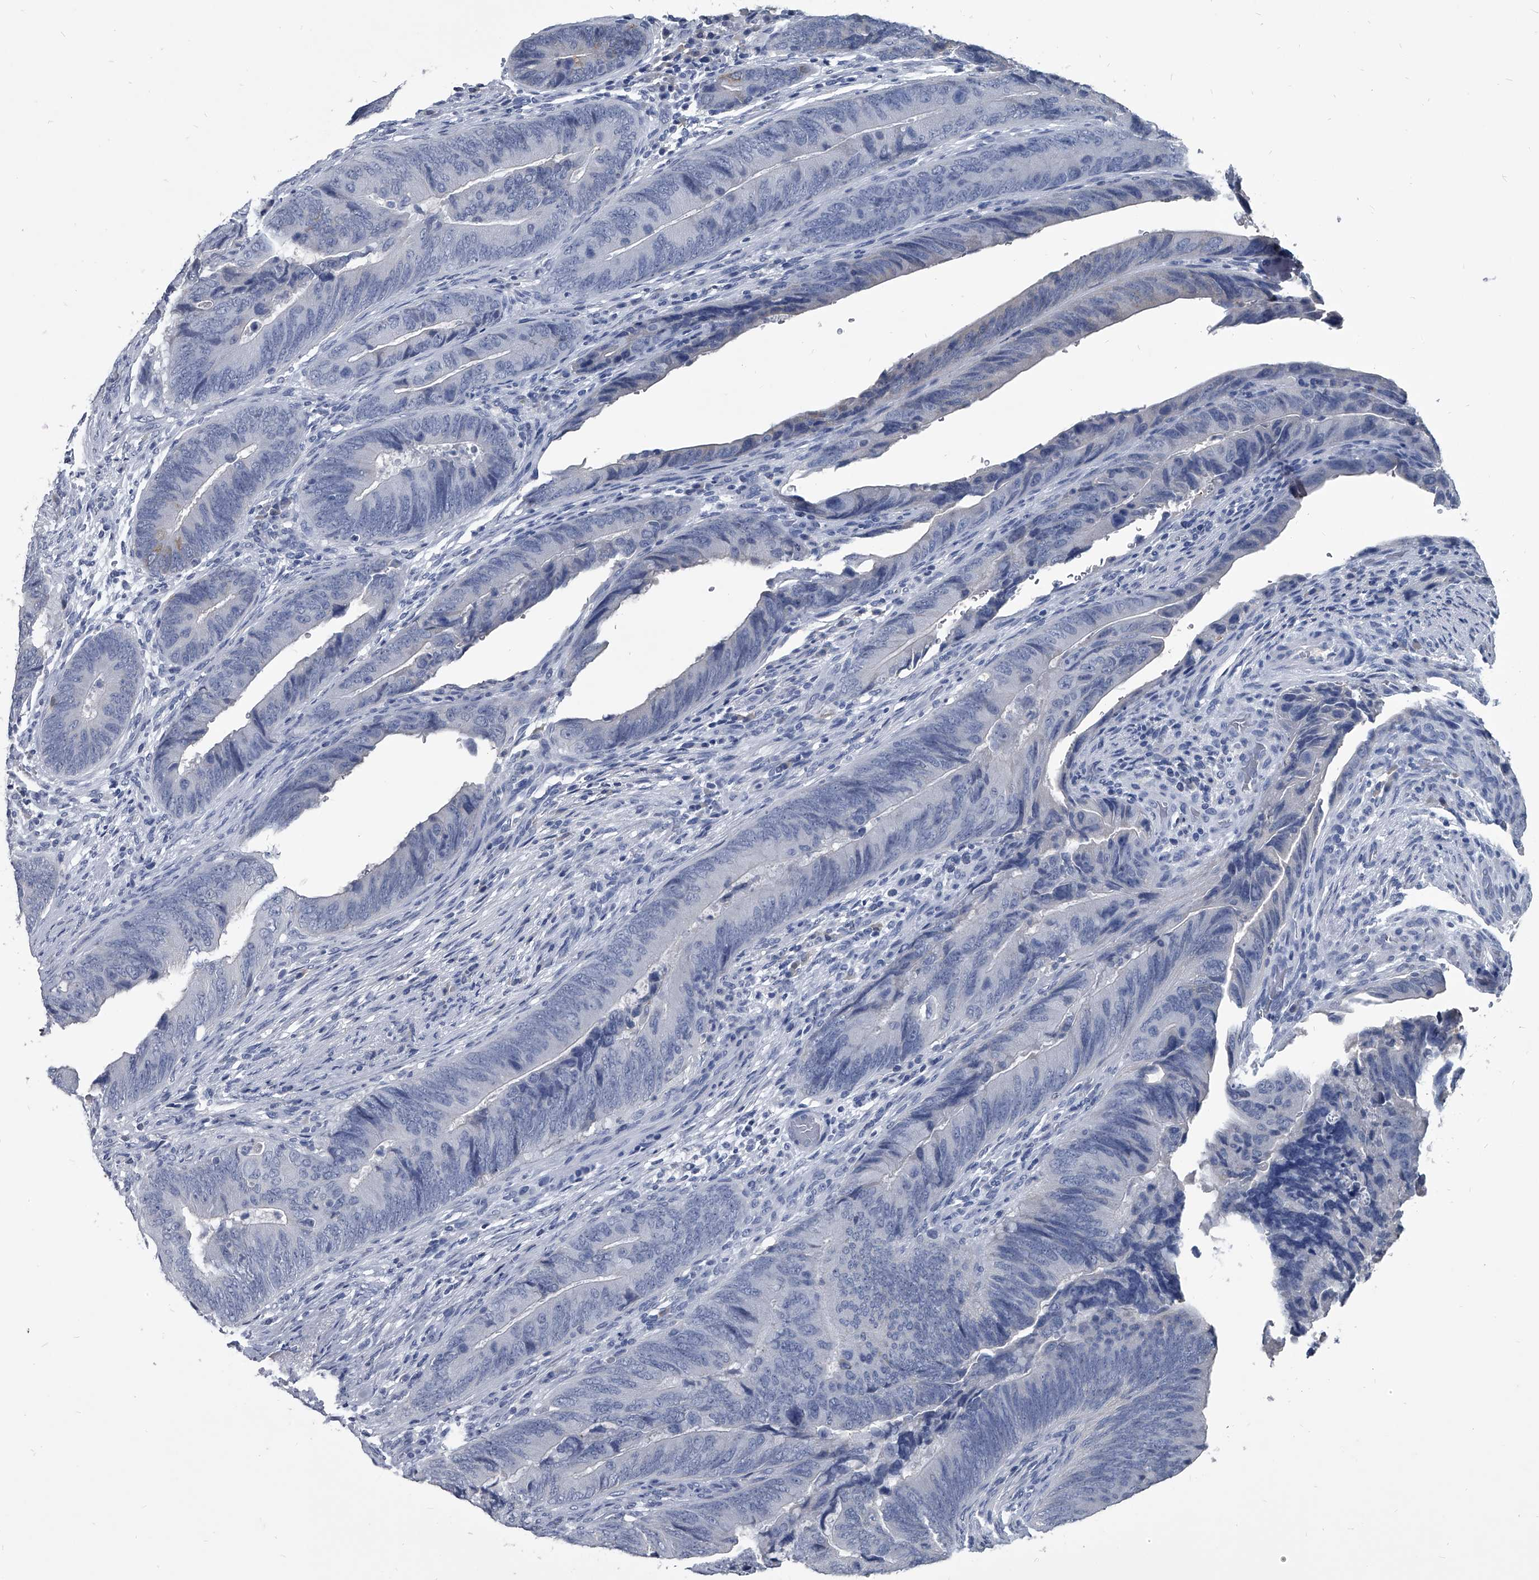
{"staining": {"intensity": "negative", "quantity": "none", "location": "none"}, "tissue": "colorectal cancer", "cell_type": "Tumor cells", "image_type": "cancer", "snomed": [{"axis": "morphology", "description": "Normal tissue, NOS"}, {"axis": "morphology", "description": "Adenocarcinoma, NOS"}, {"axis": "topography", "description": "Colon"}], "caption": "Immunohistochemical staining of colorectal adenocarcinoma reveals no significant expression in tumor cells.", "gene": "BCAS1", "patient": {"sex": "male", "age": 56}}